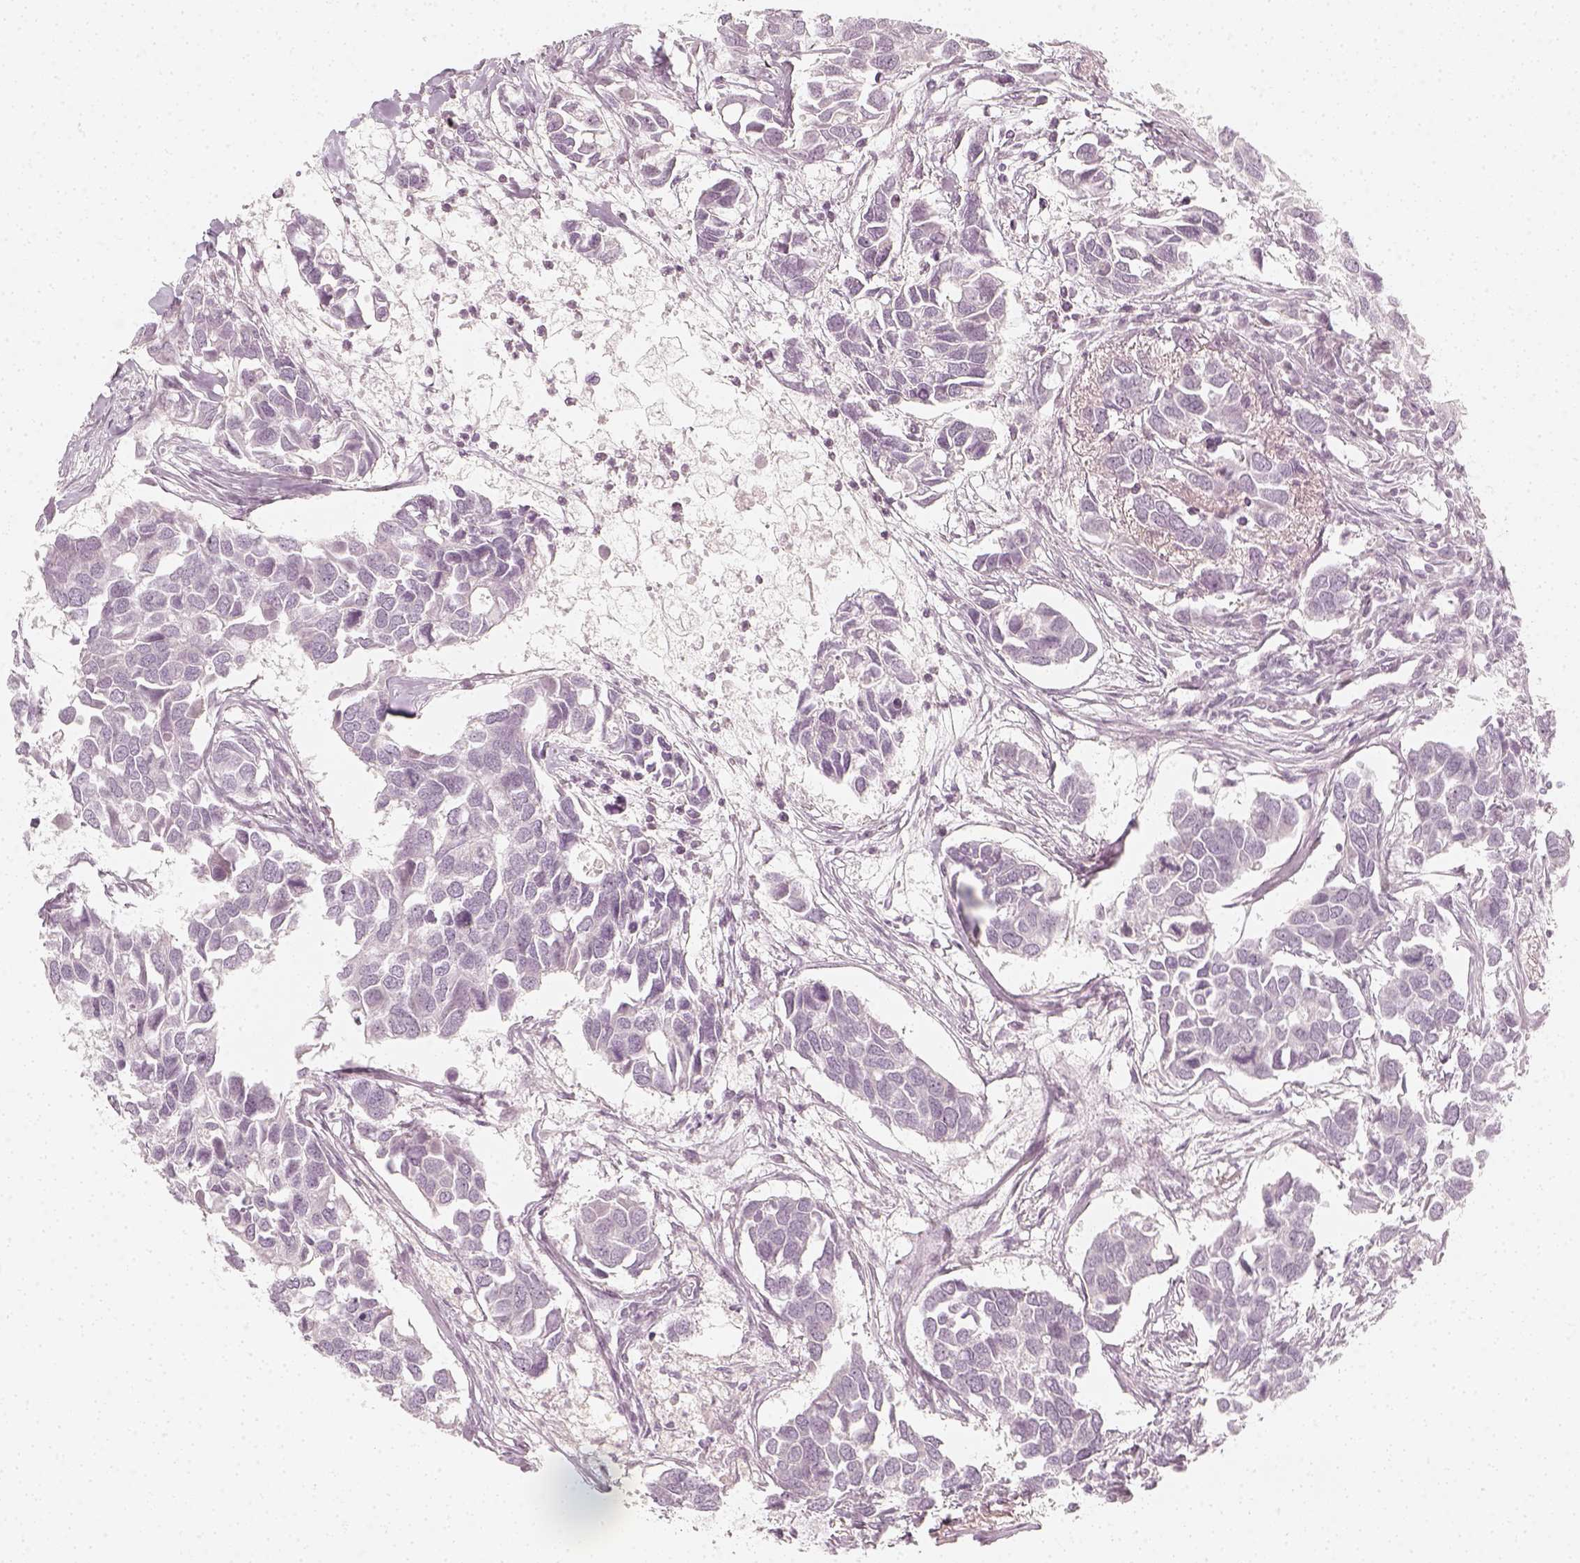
{"staining": {"intensity": "negative", "quantity": "none", "location": "none"}, "tissue": "breast cancer", "cell_type": "Tumor cells", "image_type": "cancer", "snomed": [{"axis": "morphology", "description": "Duct carcinoma"}, {"axis": "topography", "description": "Breast"}], "caption": "Human breast cancer (invasive ductal carcinoma) stained for a protein using IHC exhibits no expression in tumor cells.", "gene": "KRTAP2-1", "patient": {"sex": "female", "age": 83}}